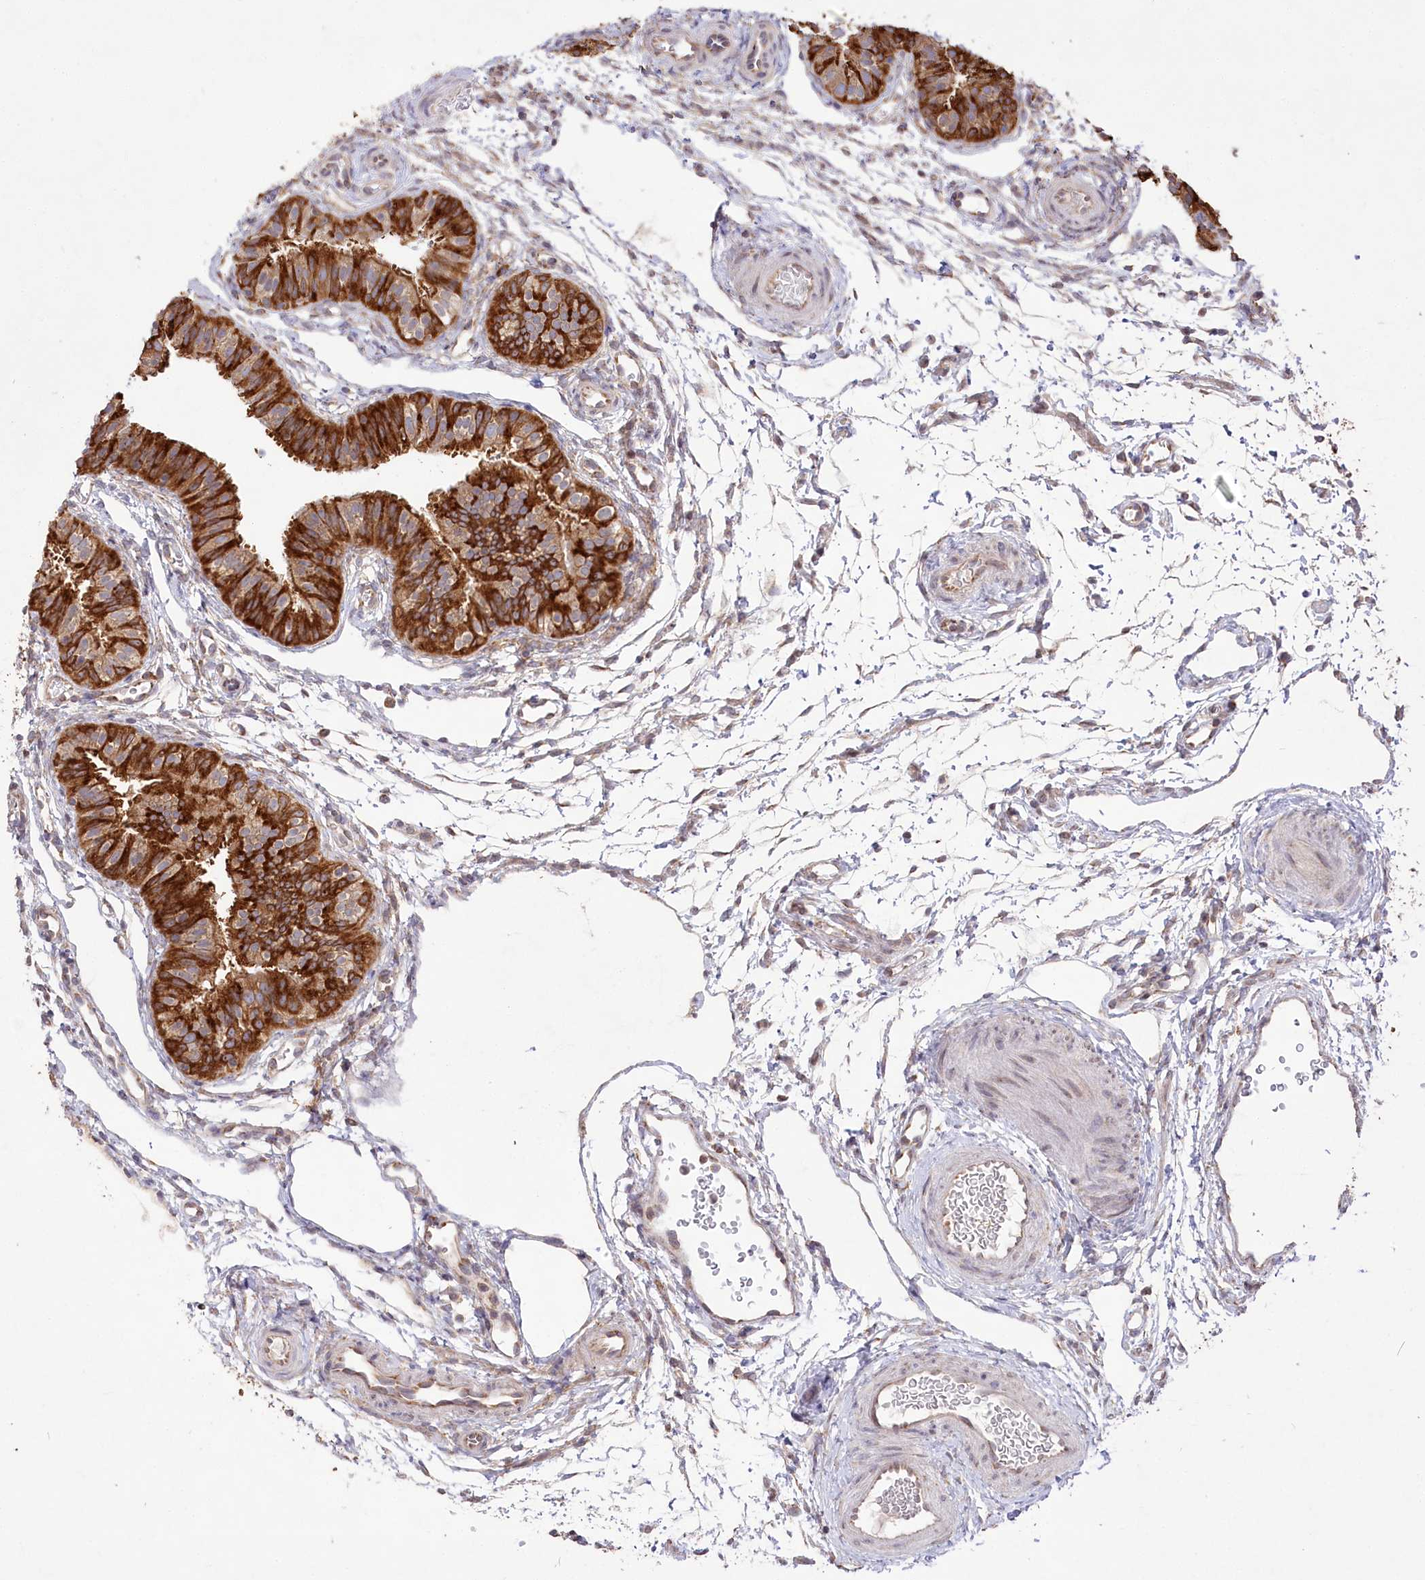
{"staining": {"intensity": "strong", "quantity": ">75%", "location": "cytoplasmic/membranous"}, "tissue": "fallopian tube", "cell_type": "Glandular cells", "image_type": "normal", "snomed": [{"axis": "morphology", "description": "Normal tissue, NOS"}, {"axis": "topography", "description": "Fallopian tube"}], "caption": "IHC staining of unremarkable fallopian tube, which displays high levels of strong cytoplasmic/membranous positivity in about >75% of glandular cells indicating strong cytoplasmic/membranous protein expression. The staining was performed using DAB (brown) for protein detection and nuclei were counterstained in hematoxylin (blue).", "gene": "STT3B", "patient": {"sex": "female", "age": 35}}